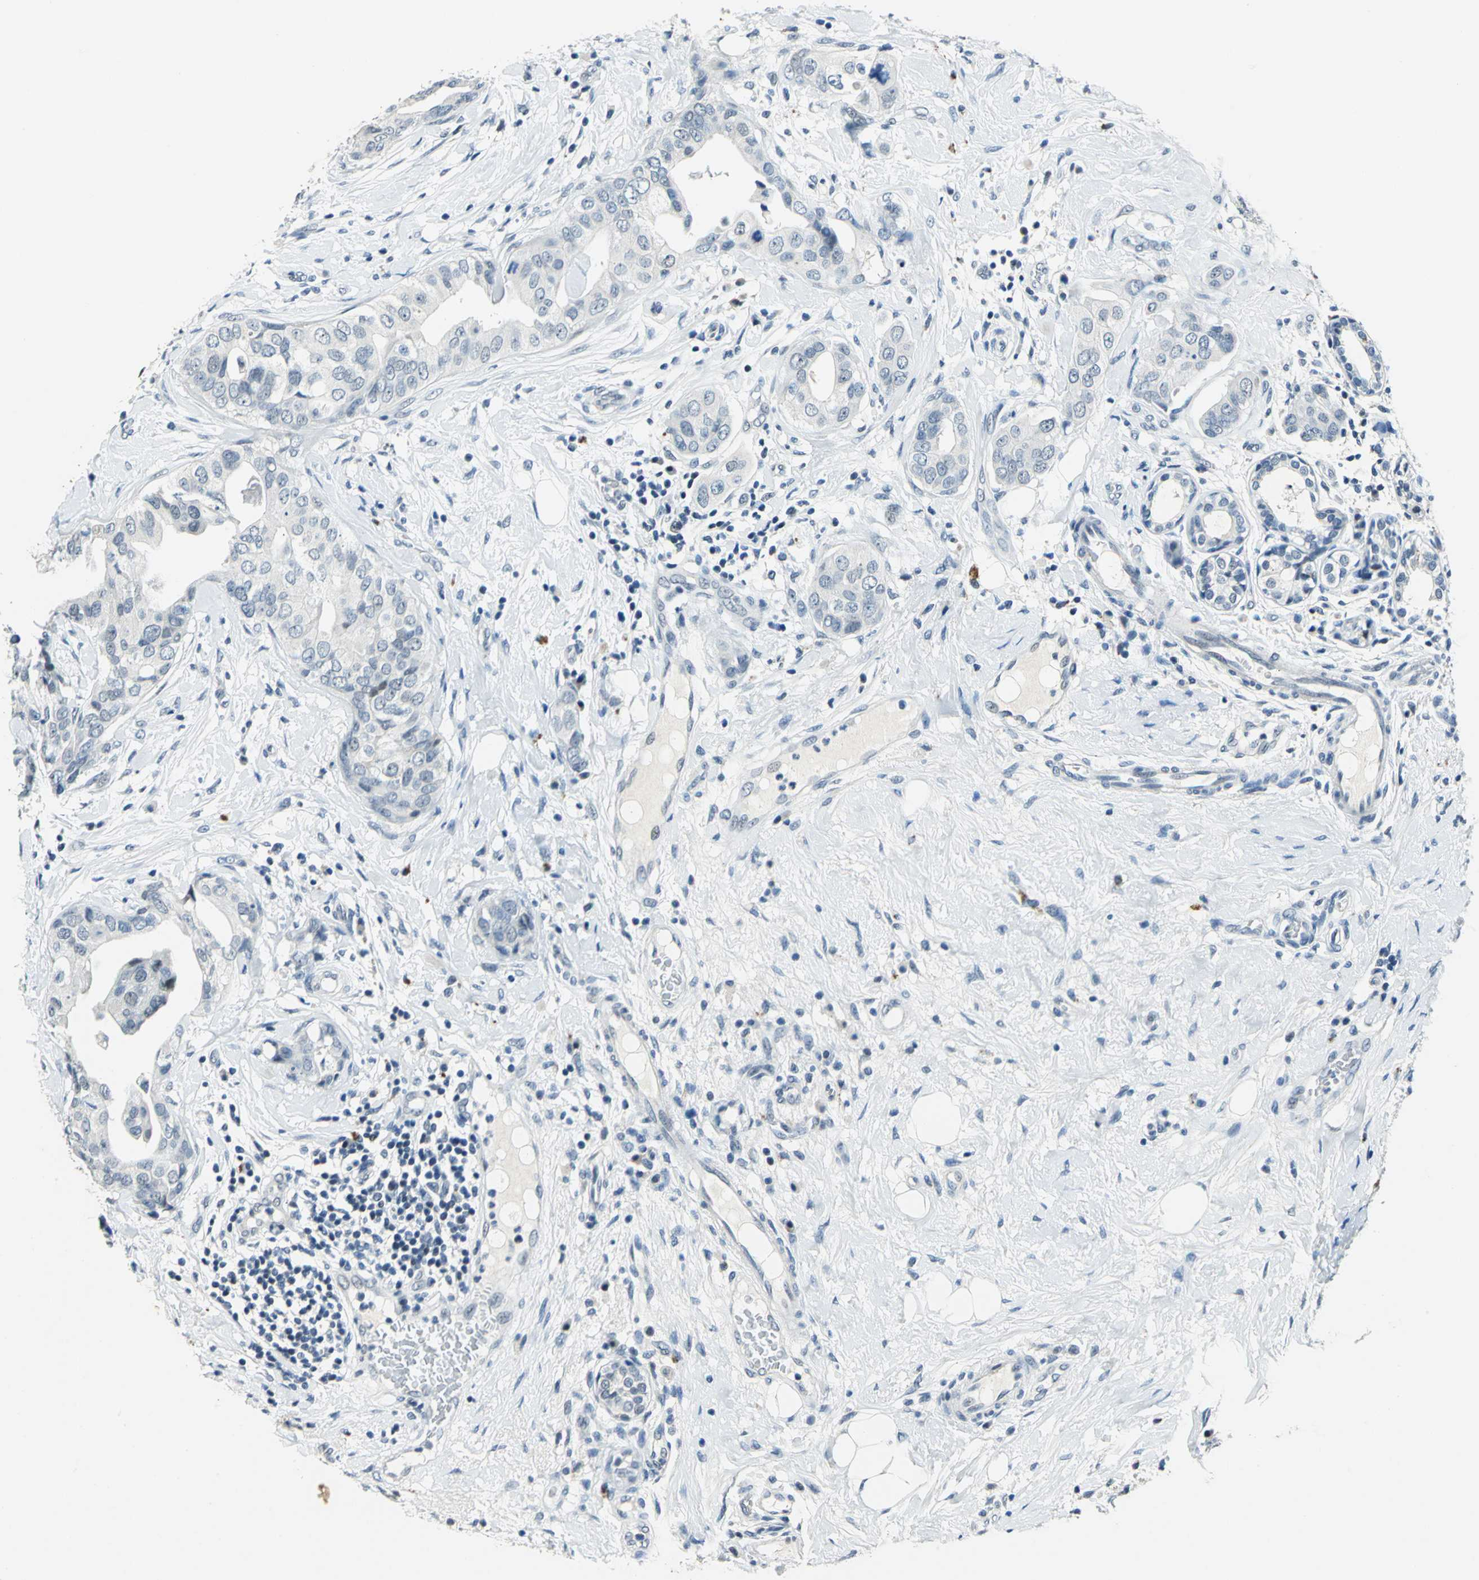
{"staining": {"intensity": "negative", "quantity": "none", "location": "none"}, "tissue": "breast cancer", "cell_type": "Tumor cells", "image_type": "cancer", "snomed": [{"axis": "morphology", "description": "Duct carcinoma"}, {"axis": "topography", "description": "Breast"}], "caption": "Tumor cells are negative for protein expression in human breast cancer (invasive ductal carcinoma). (IHC, brightfield microscopy, high magnification).", "gene": "RAD17", "patient": {"sex": "female", "age": 40}}